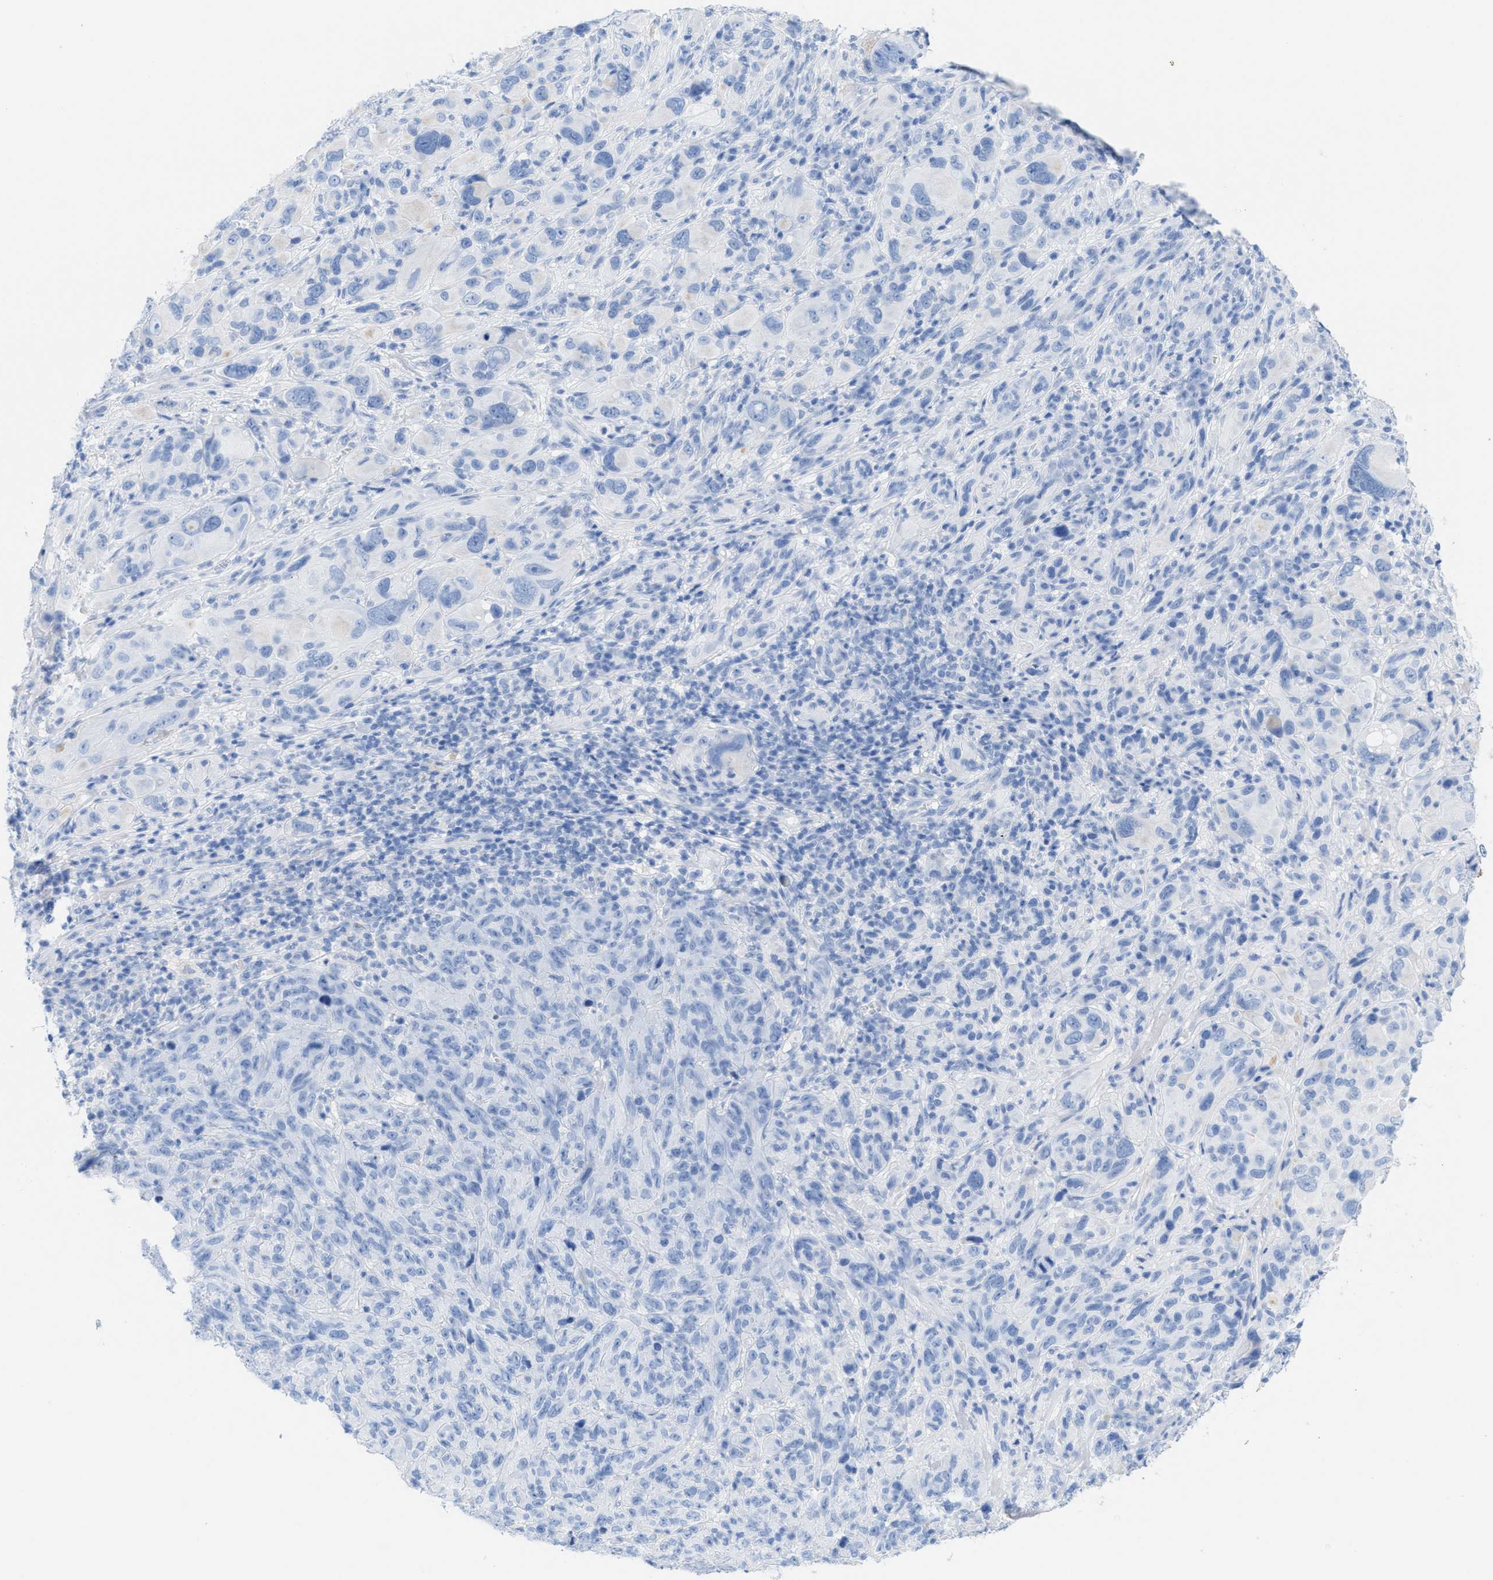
{"staining": {"intensity": "negative", "quantity": "none", "location": "none"}, "tissue": "melanoma", "cell_type": "Tumor cells", "image_type": "cancer", "snomed": [{"axis": "morphology", "description": "Malignant melanoma, NOS"}, {"axis": "topography", "description": "Skin of head"}], "caption": "There is no significant expression in tumor cells of malignant melanoma.", "gene": "ANKFN1", "patient": {"sex": "male", "age": 96}}